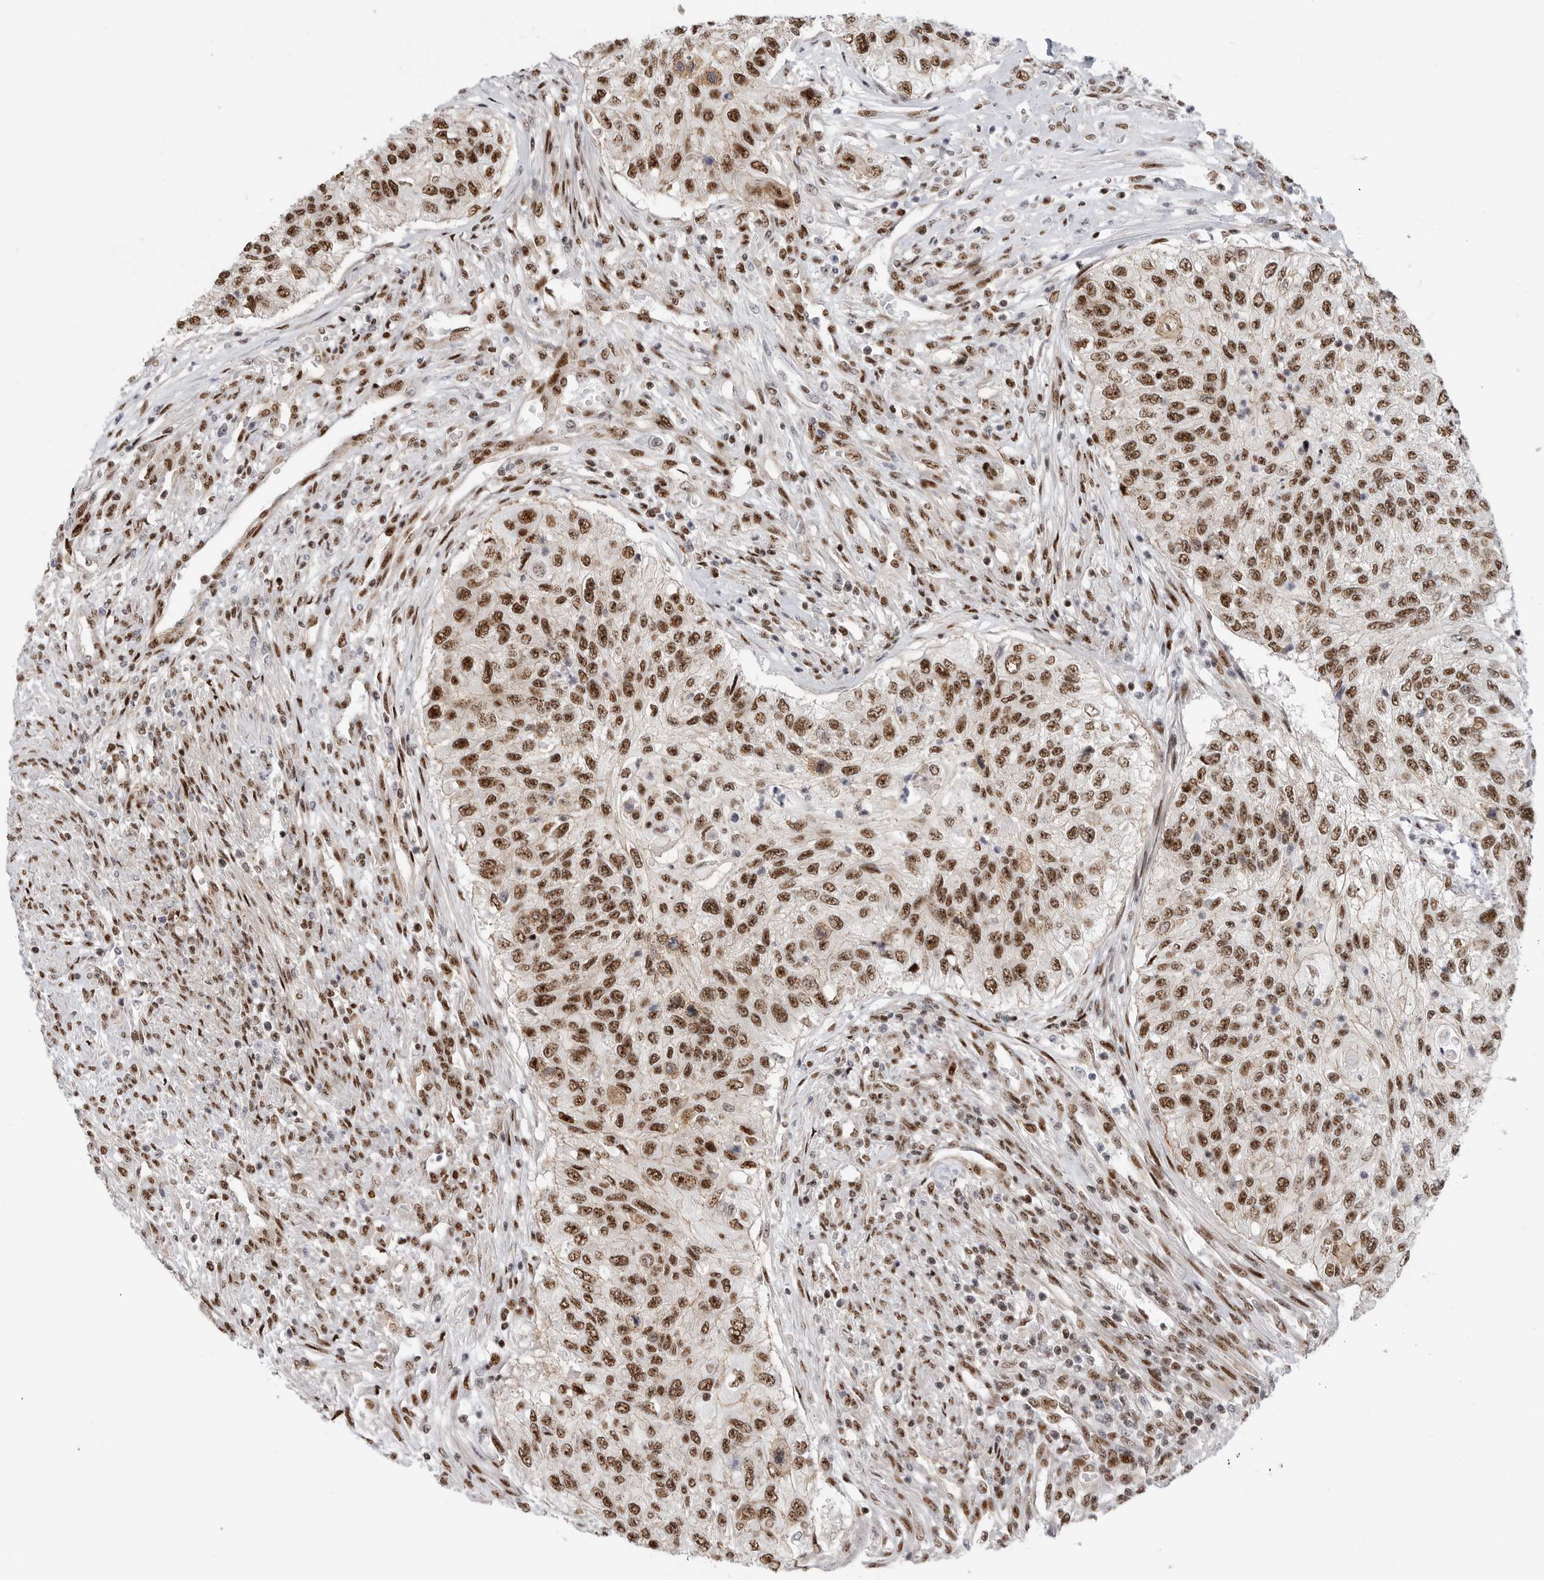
{"staining": {"intensity": "strong", "quantity": ">75%", "location": "nuclear"}, "tissue": "urothelial cancer", "cell_type": "Tumor cells", "image_type": "cancer", "snomed": [{"axis": "morphology", "description": "Urothelial carcinoma, High grade"}, {"axis": "topography", "description": "Urinary bladder"}], "caption": "A high-resolution photomicrograph shows immunohistochemistry (IHC) staining of urothelial cancer, which exhibits strong nuclear positivity in approximately >75% of tumor cells.", "gene": "GPATCH2", "patient": {"sex": "female", "age": 60}}